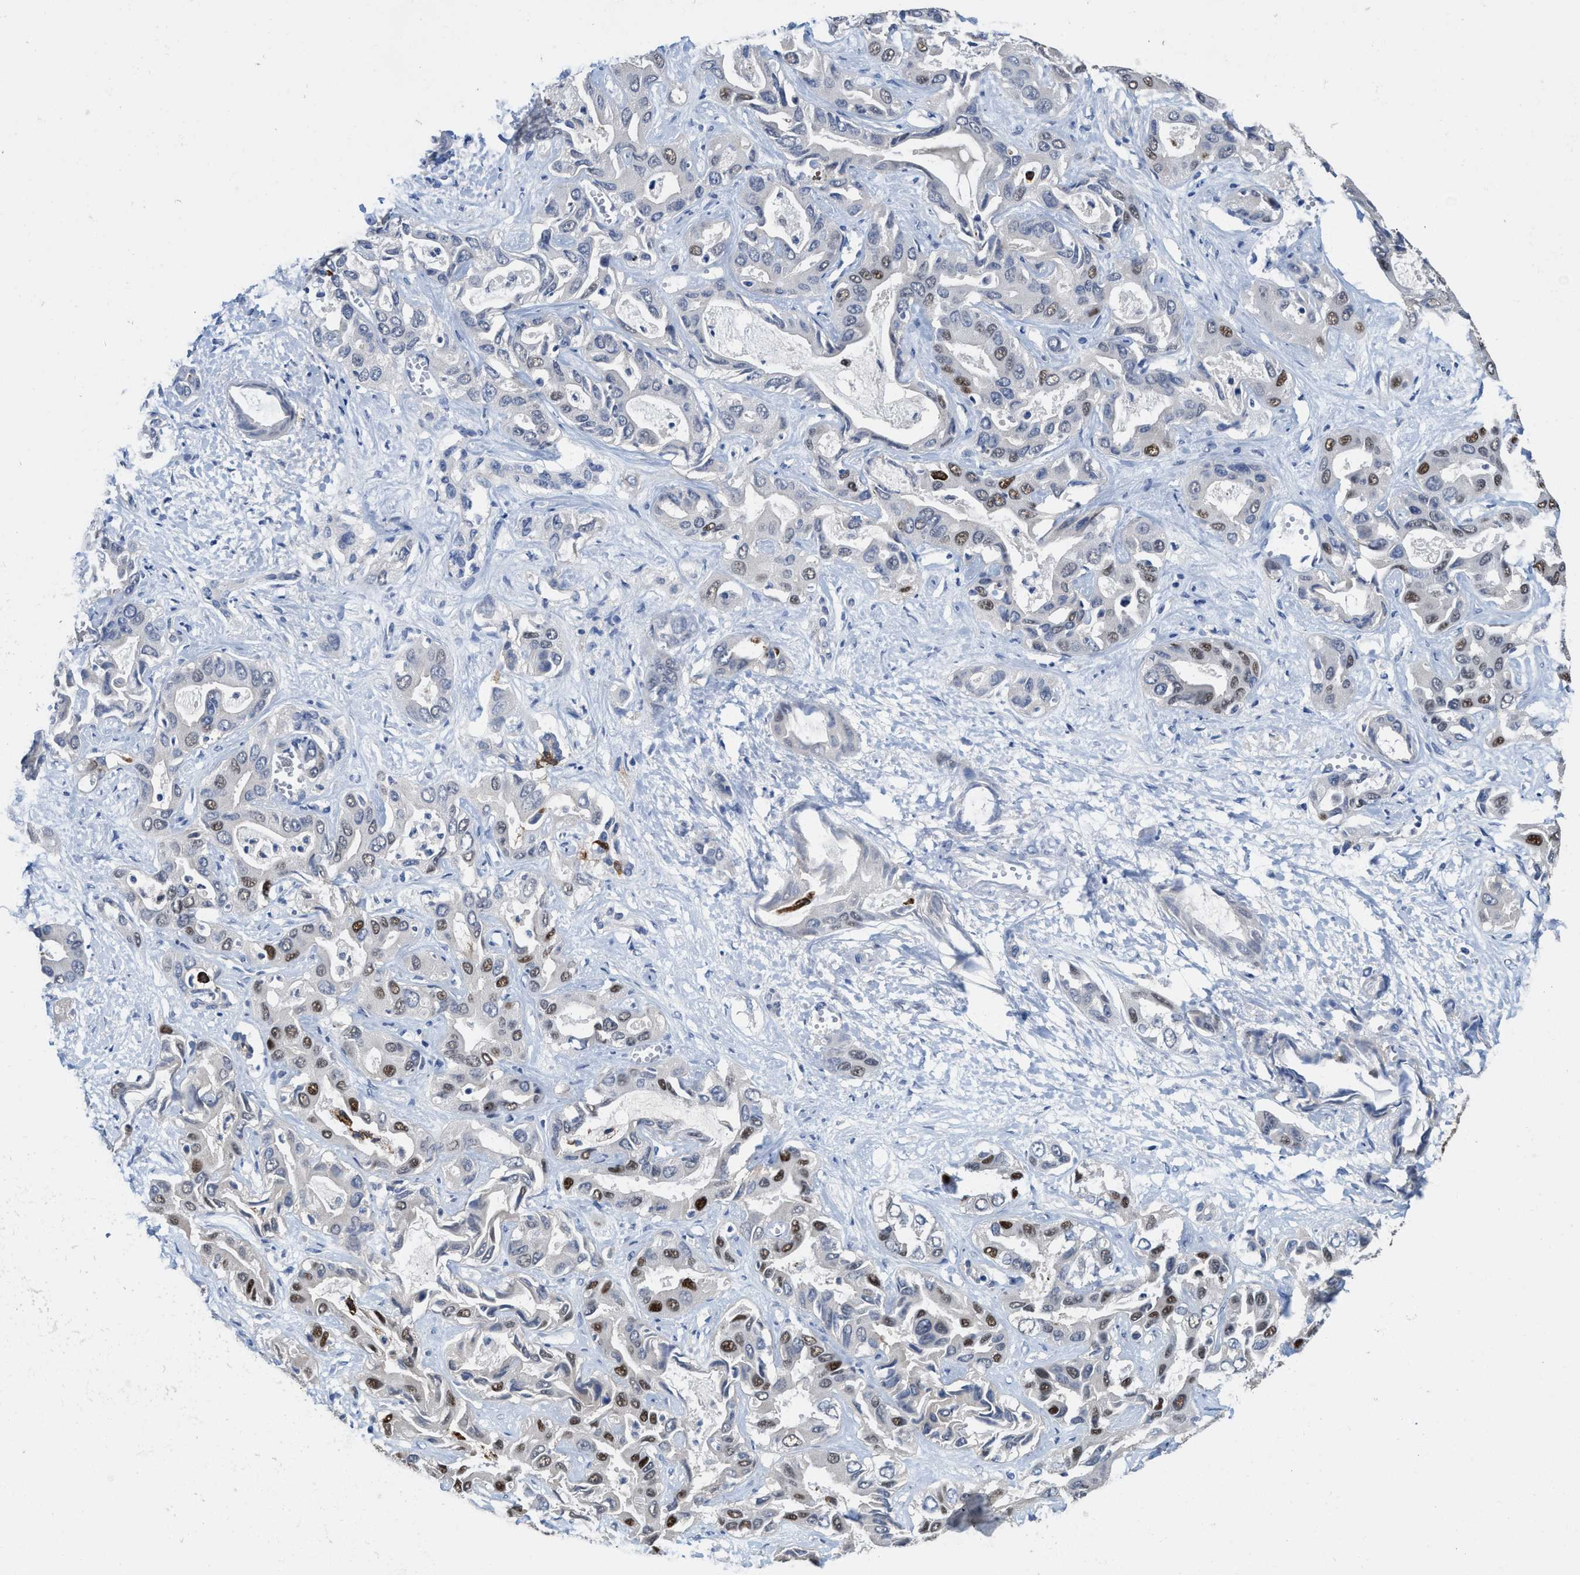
{"staining": {"intensity": "moderate", "quantity": "25%-75%", "location": "nuclear"}, "tissue": "liver cancer", "cell_type": "Tumor cells", "image_type": "cancer", "snomed": [{"axis": "morphology", "description": "Cholangiocarcinoma"}, {"axis": "topography", "description": "Liver"}], "caption": "Cholangiocarcinoma (liver) tissue demonstrates moderate nuclear positivity in approximately 25%-75% of tumor cells", "gene": "ZNF20", "patient": {"sex": "female", "age": 52}}